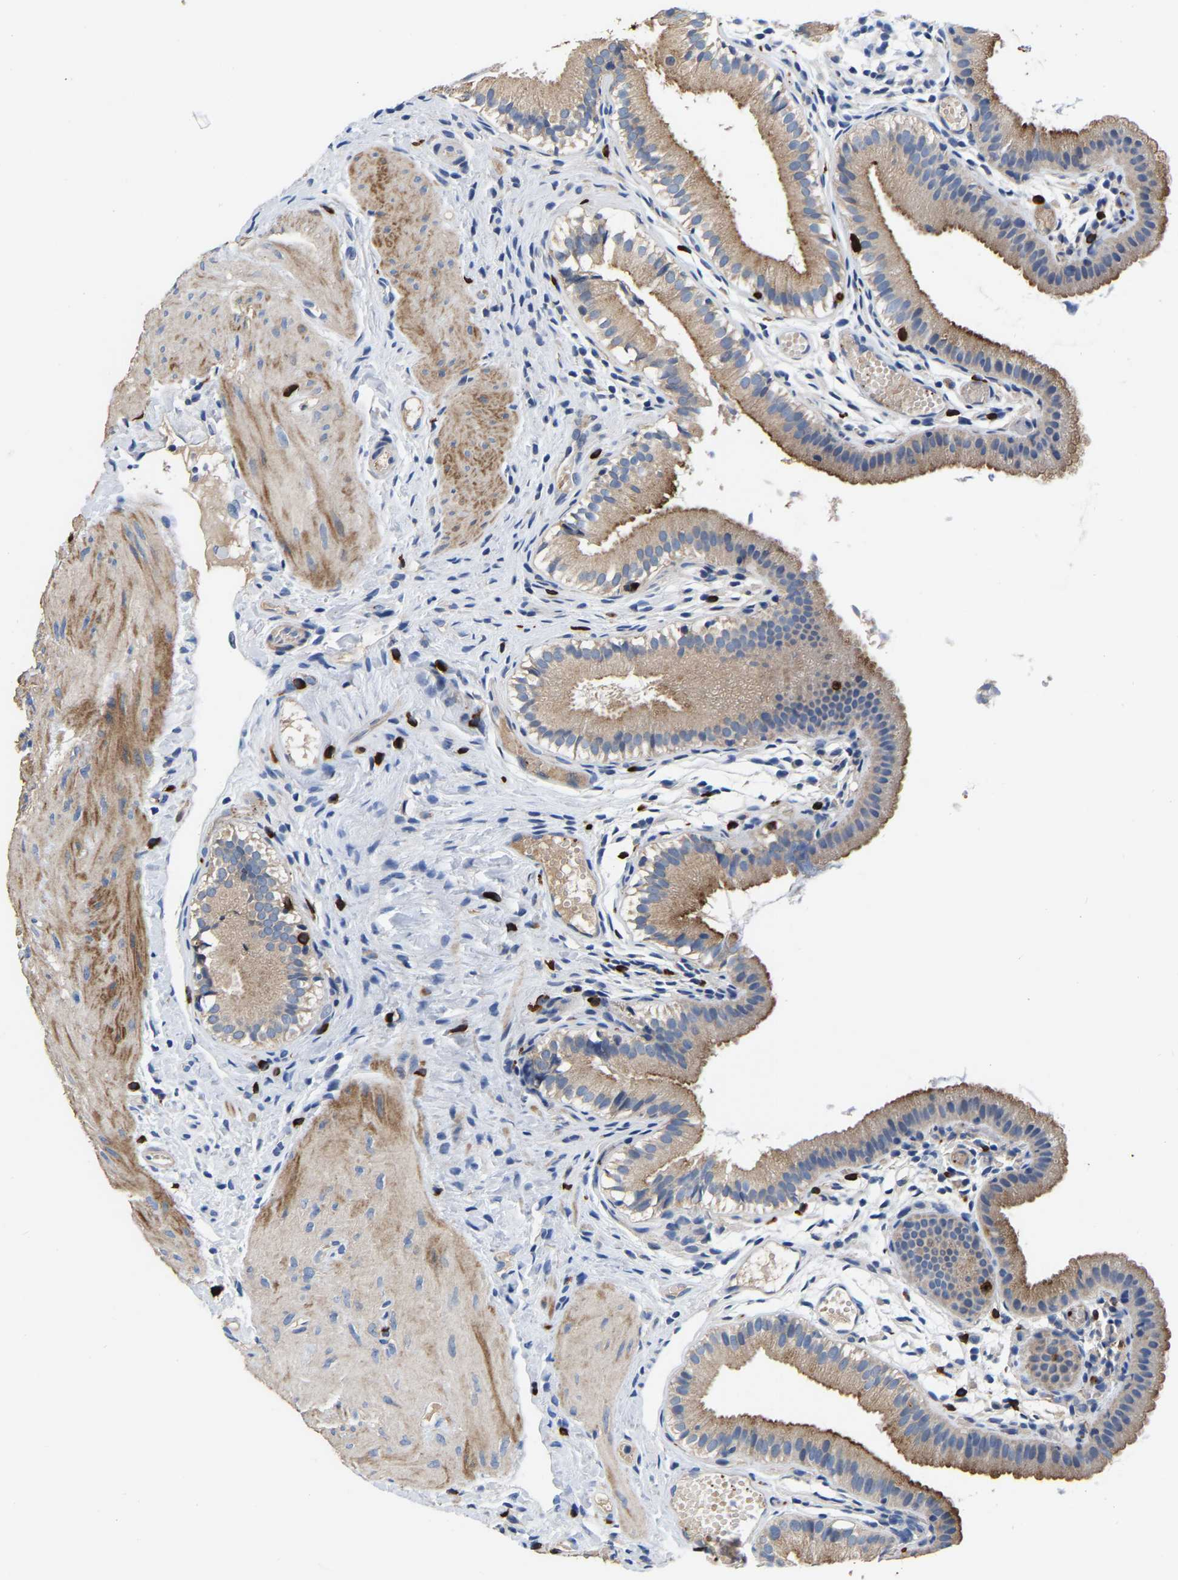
{"staining": {"intensity": "moderate", "quantity": ">75%", "location": "cytoplasmic/membranous"}, "tissue": "gallbladder", "cell_type": "Glandular cells", "image_type": "normal", "snomed": [{"axis": "morphology", "description": "Normal tissue, NOS"}, {"axis": "topography", "description": "Gallbladder"}], "caption": "Unremarkable gallbladder was stained to show a protein in brown. There is medium levels of moderate cytoplasmic/membranous positivity in approximately >75% of glandular cells.", "gene": "RAB27B", "patient": {"sex": "female", "age": 26}}